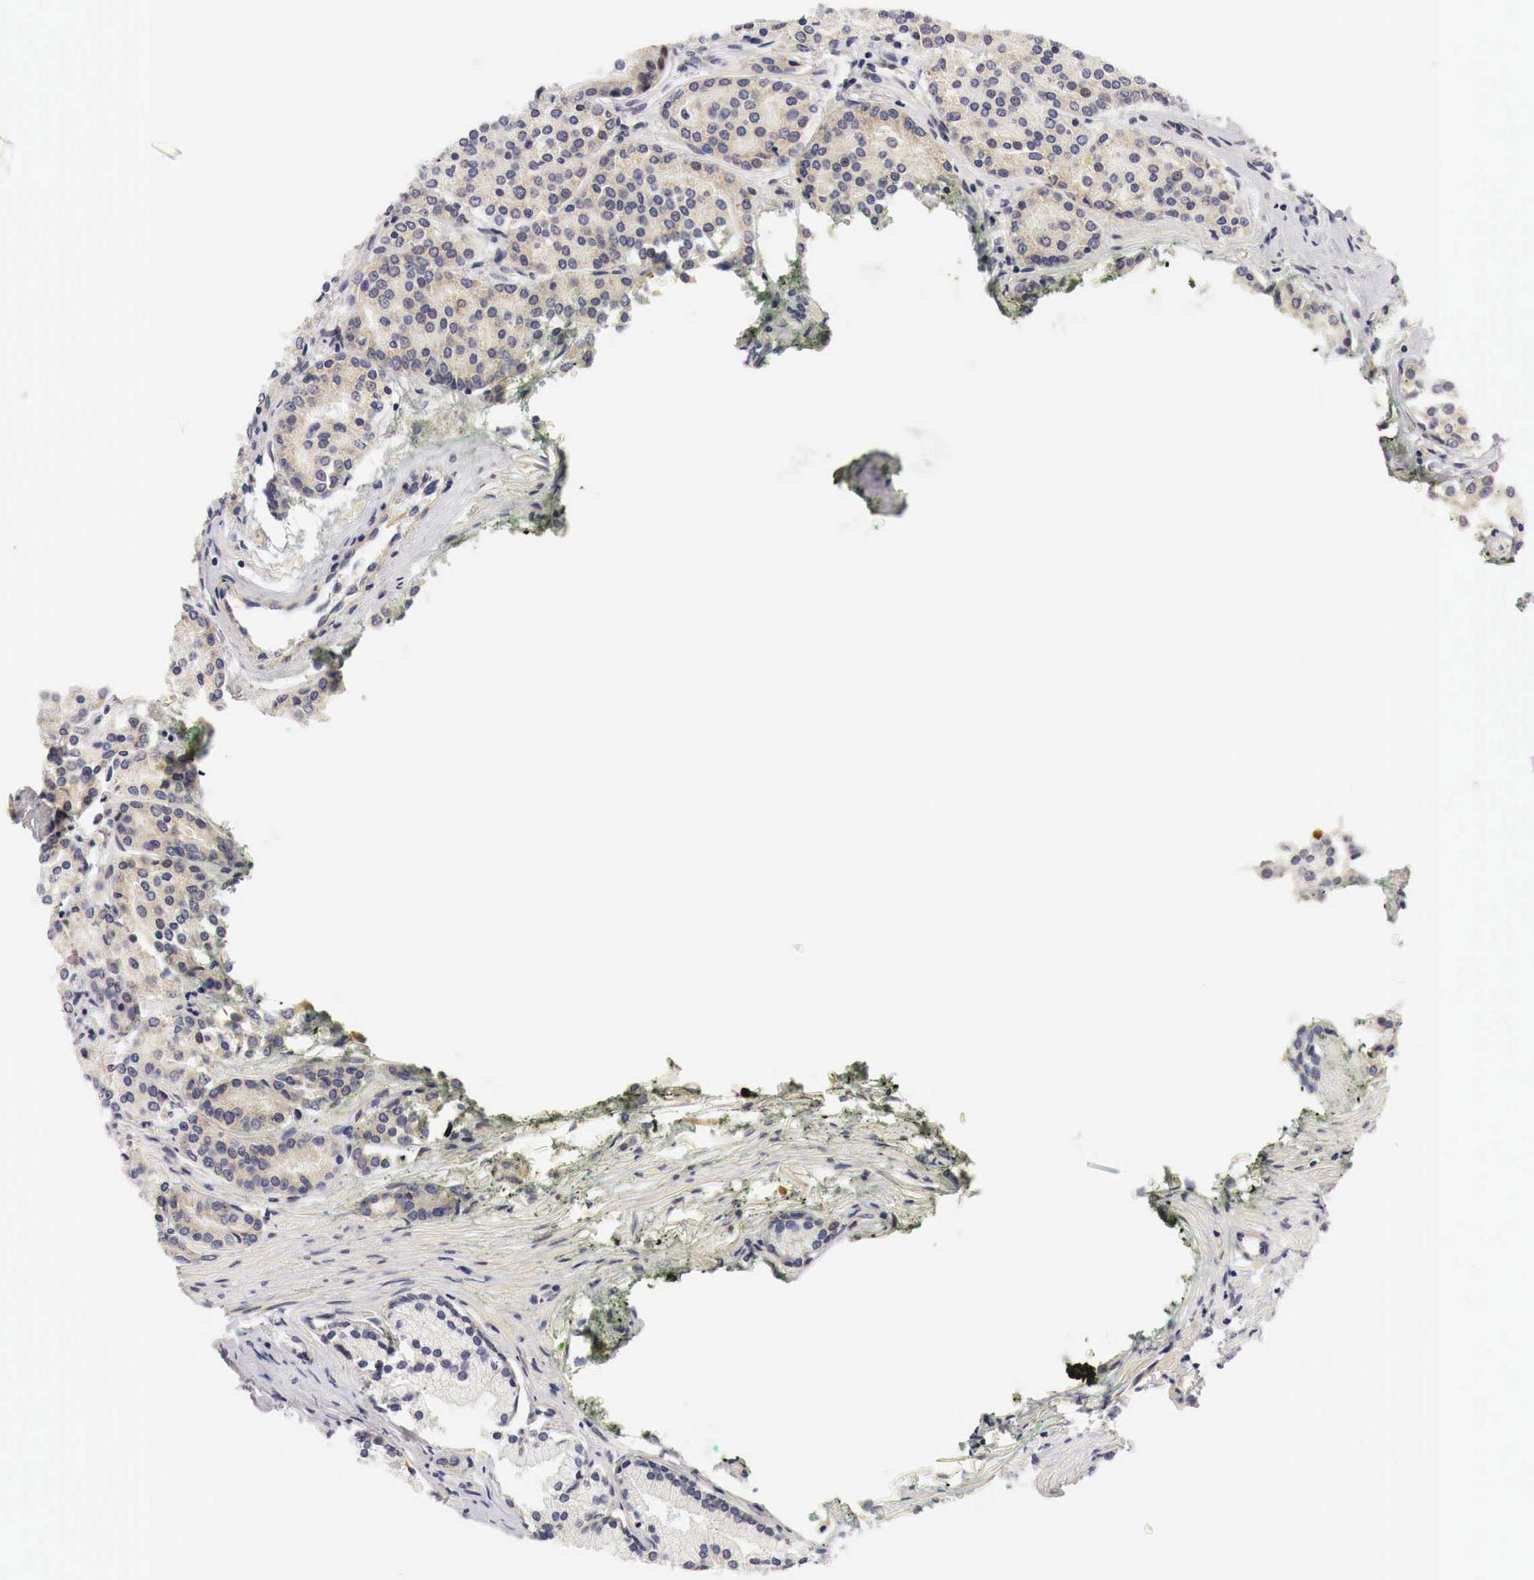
{"staining": {"intensity": "weak", "quantity": "25%-75%", "location": "cytoplasmic/membranous"}, "tissue": "prostate cancer", "cell_type": "Tumor cells", "image_type": "cancer", "snomed": [{"axis": "morphology", "description": "Adenocarcinoma, High grade"}, {"axis": "topography", "description": "Prostate"}], "caption": "Immunohistochemical staining of human prostate high-grade adenocarcinoma displays weak cytoplasmic/membranous protein staining in approximately 25%-75% of tumor cells.", "gene": "CASP3", "patient": {"sex": "male", "age": 64}}